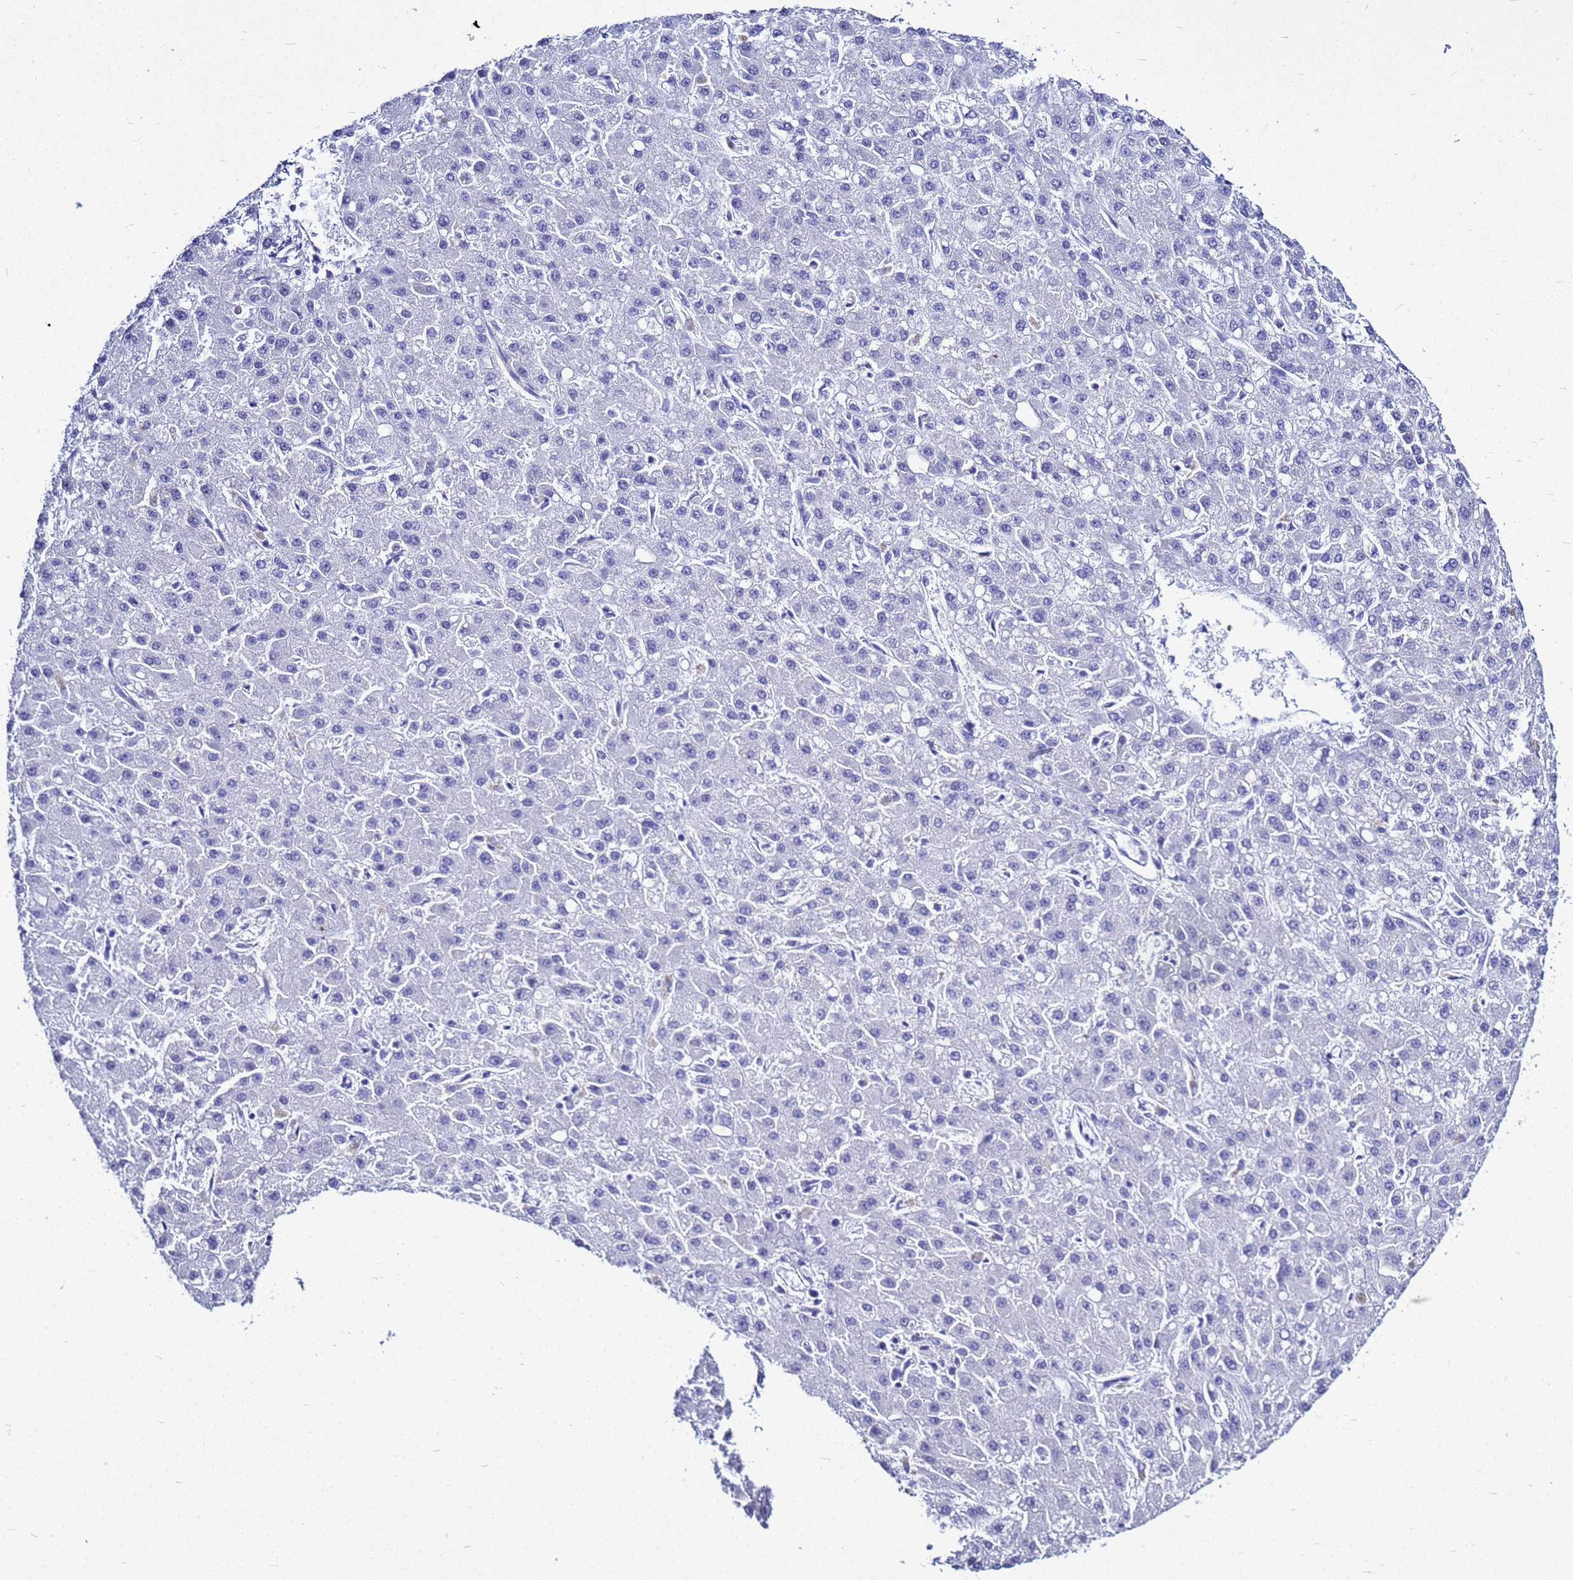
{"staining": {"intensity": "negative", "quantity": "none", "location": "none"}, "tissue": "liver cancer", "cell_type": "Tumor cells", "image_type": "cancer", "snomed": [{"axis": "morphology", "description": "Carcinoma, Hepatocellular, NOS"}, {"axis": "topography", "description": "Liver"}], "caption": "A high-resolution image shows immunohistochemistry staining of liver hepatocellular carcinoma, which shows no significant expression in tumor cells.", "gene": "CSTA", "patient": {"sex": "male", "age": 67}}